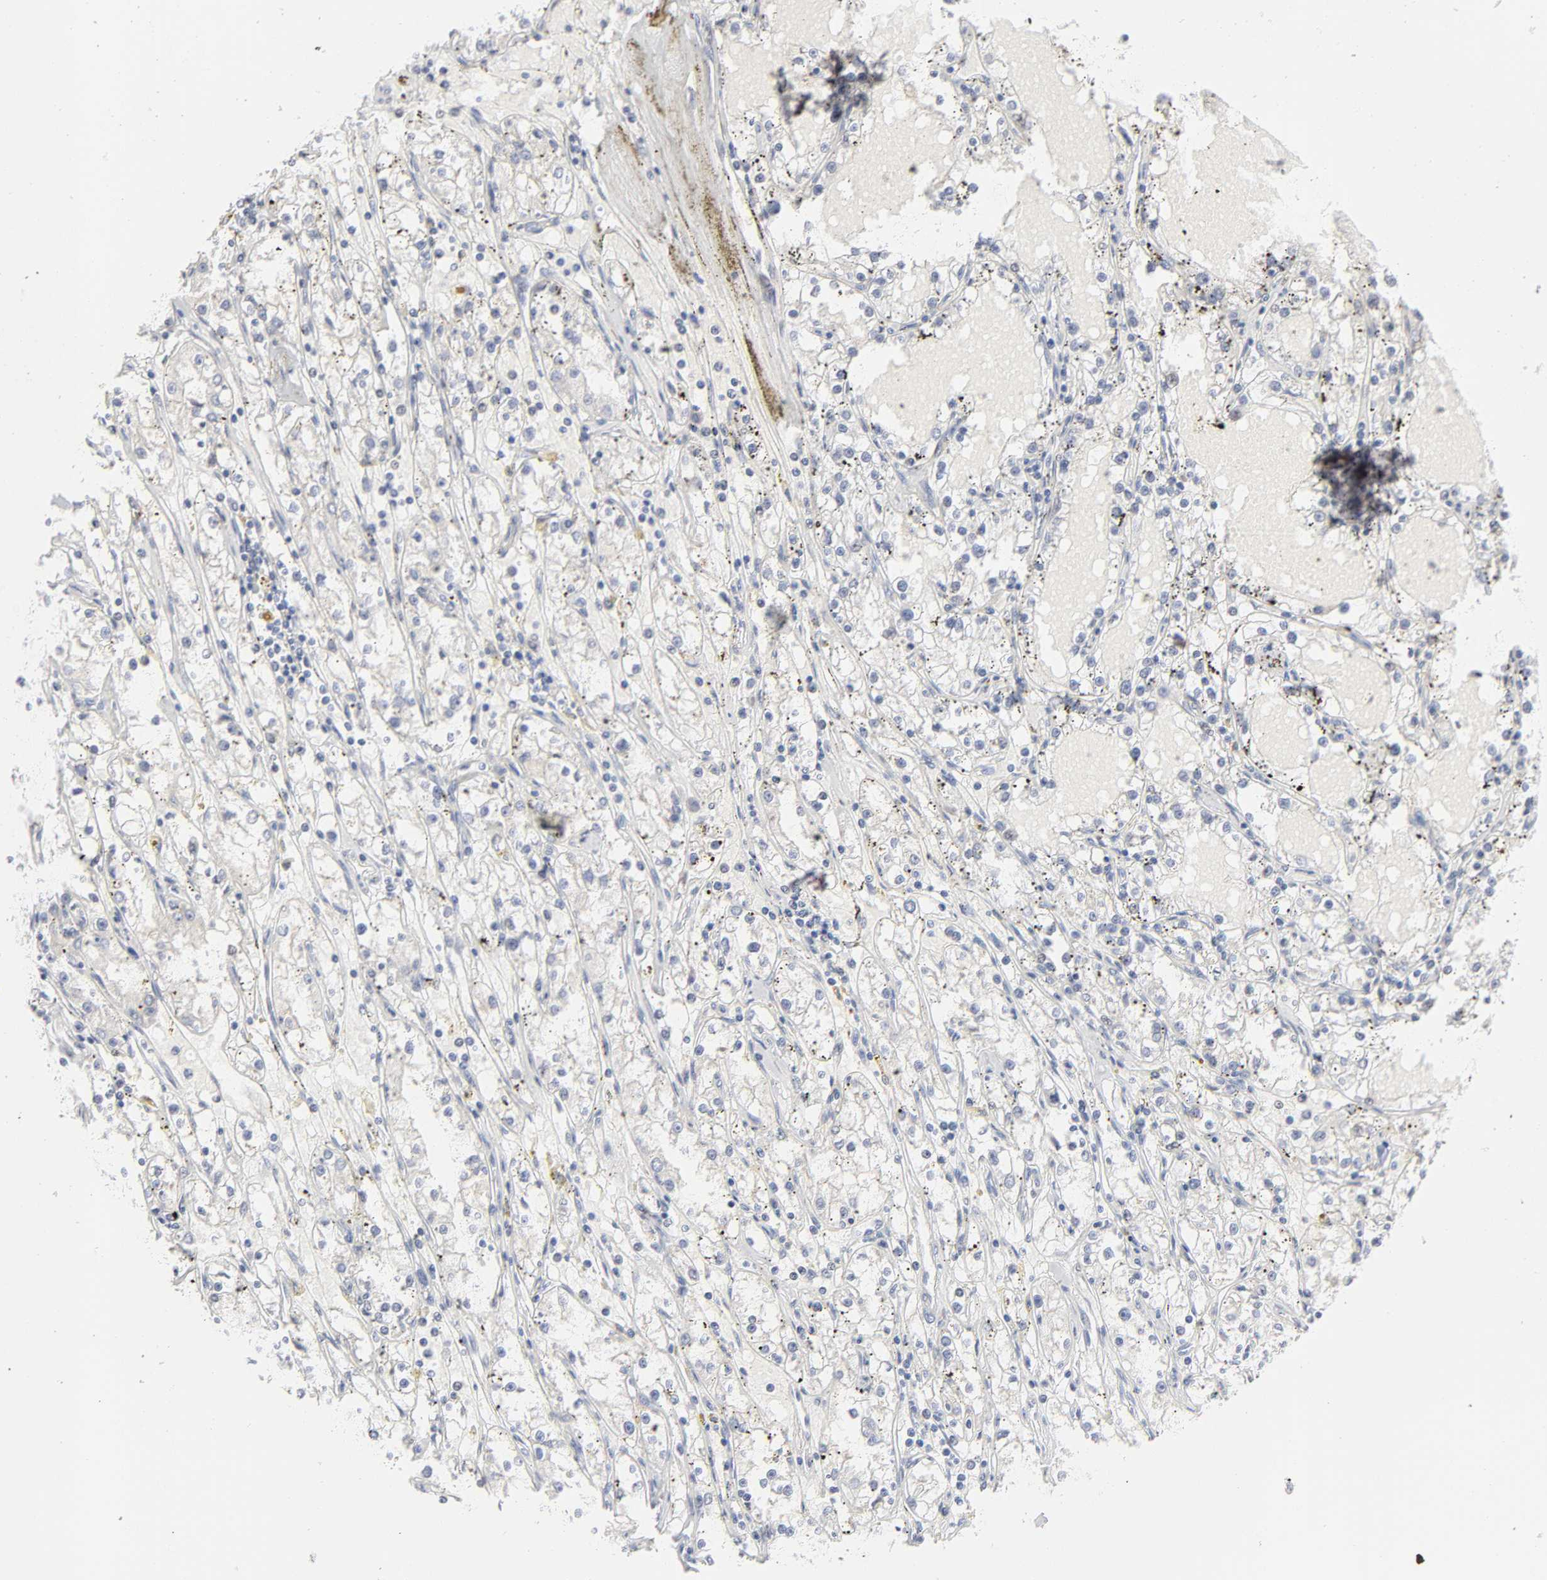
{"staining": {"intensity": "weak", "quantity": "<25%", "location": "cytoplasmic/membranous"}, "tissue": "renal cancer", "cell_type": "Tumor cells", "image_type": "cancer", "snomed": [{"axis": "morphology", "description": "Adenocarcinoma, NOS"}, {"axis": "topography", "description": "Kidney"}], "caption": "Immunohistochemistry (IHC) micrograph of neoplastic tissue: human renal adenocarcinoma stained with DAB (3,3'-diaminobenzidine) exhibits no significant protein positivity in tumor cells.", "gene": "DNAL4", "patient": {"sex": "male", "age": 56}}